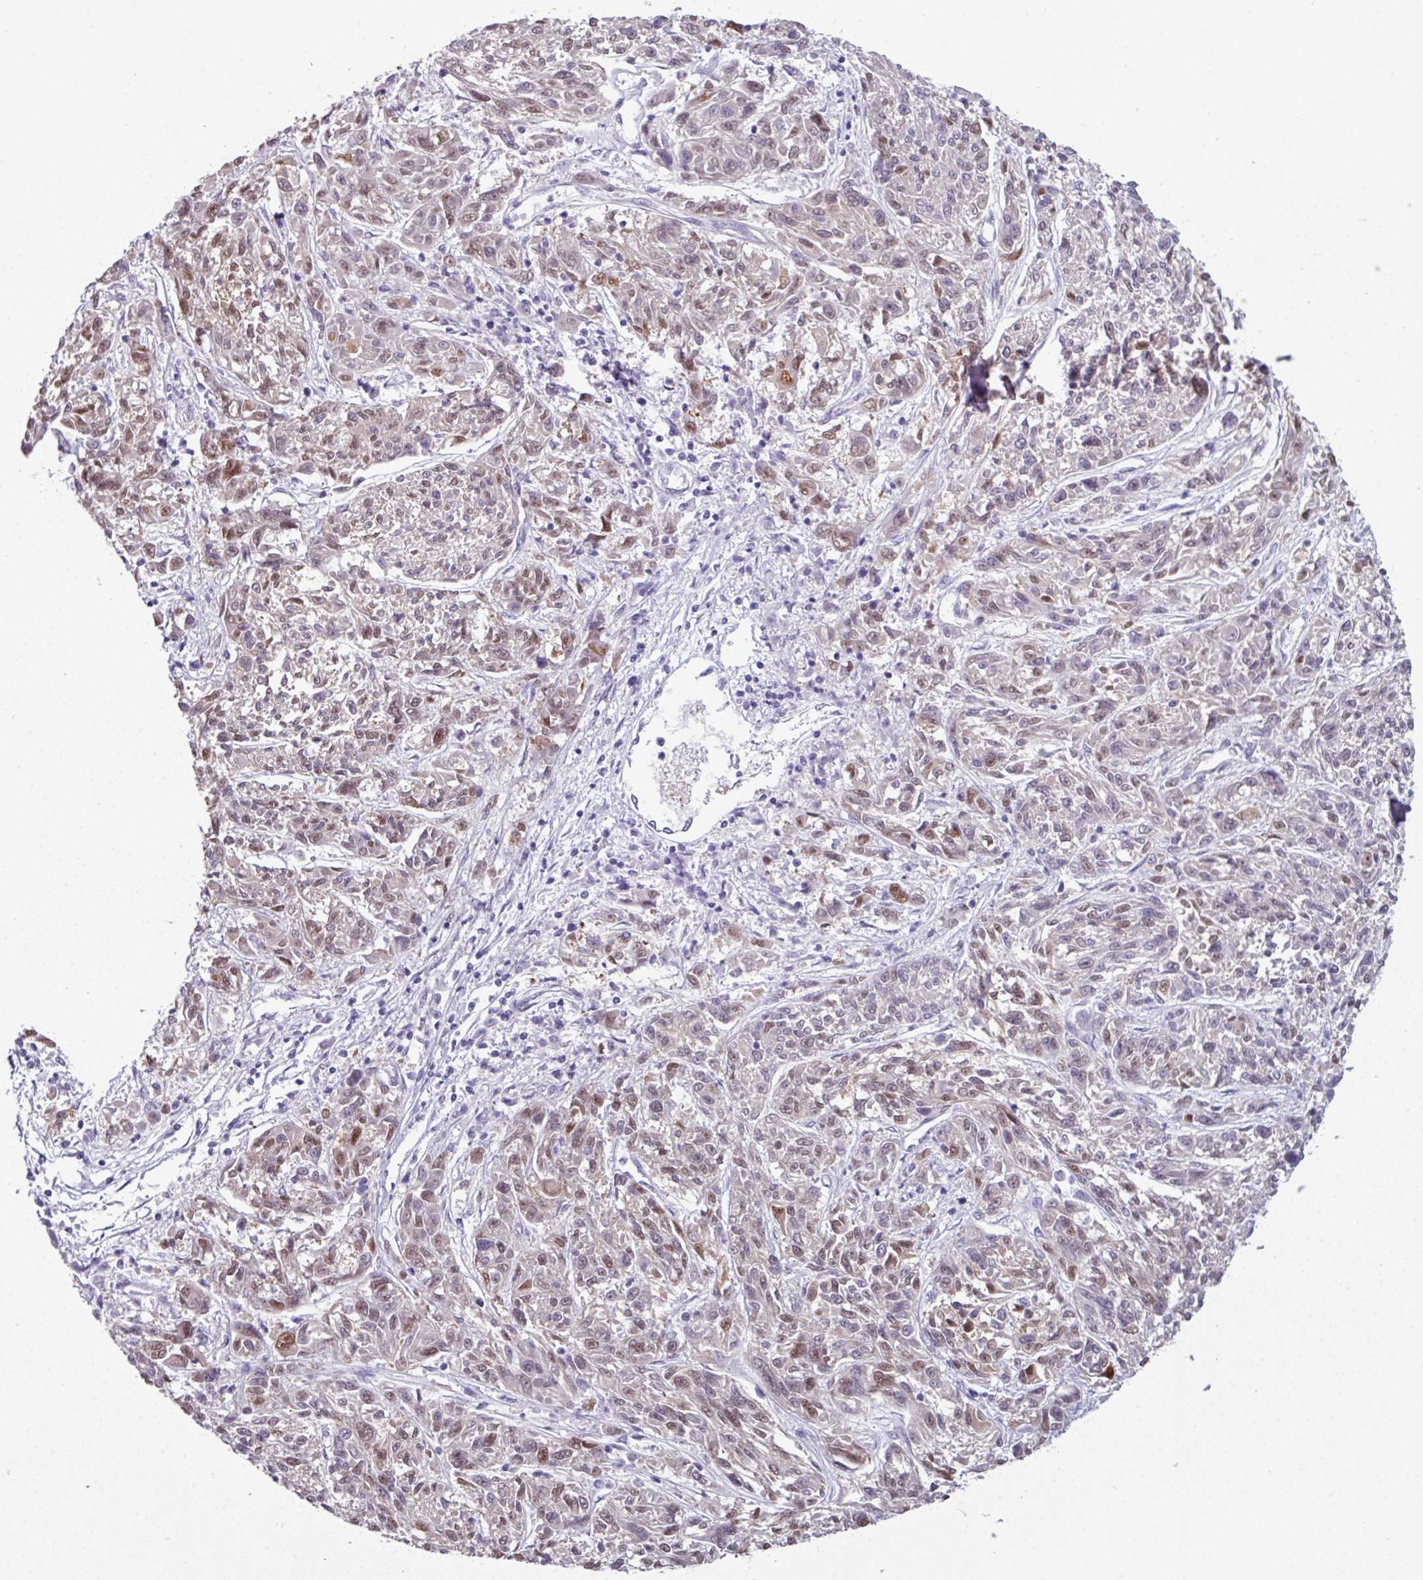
{"staining": {"intensity": "moderate", "quantity": "25%-75%", "location": "nuclear"}, "tissue": "melanoma", "cell_type": "Tumor cells", "image_type": "cancer", "snomed": [{"axis": "morphology", "description": "Malignant melanoma, NOS"}, {"axis": "topography", "description": "Skin"}], "caption": "This histopathology image shows immunohistochemistry staining of human malignant melanoma, with medium moderate nuclear positivity in approximately 25%-75% of tumor cells.", "gene": "TTLL12", "patient": {"sex": "male", "age": 53}}